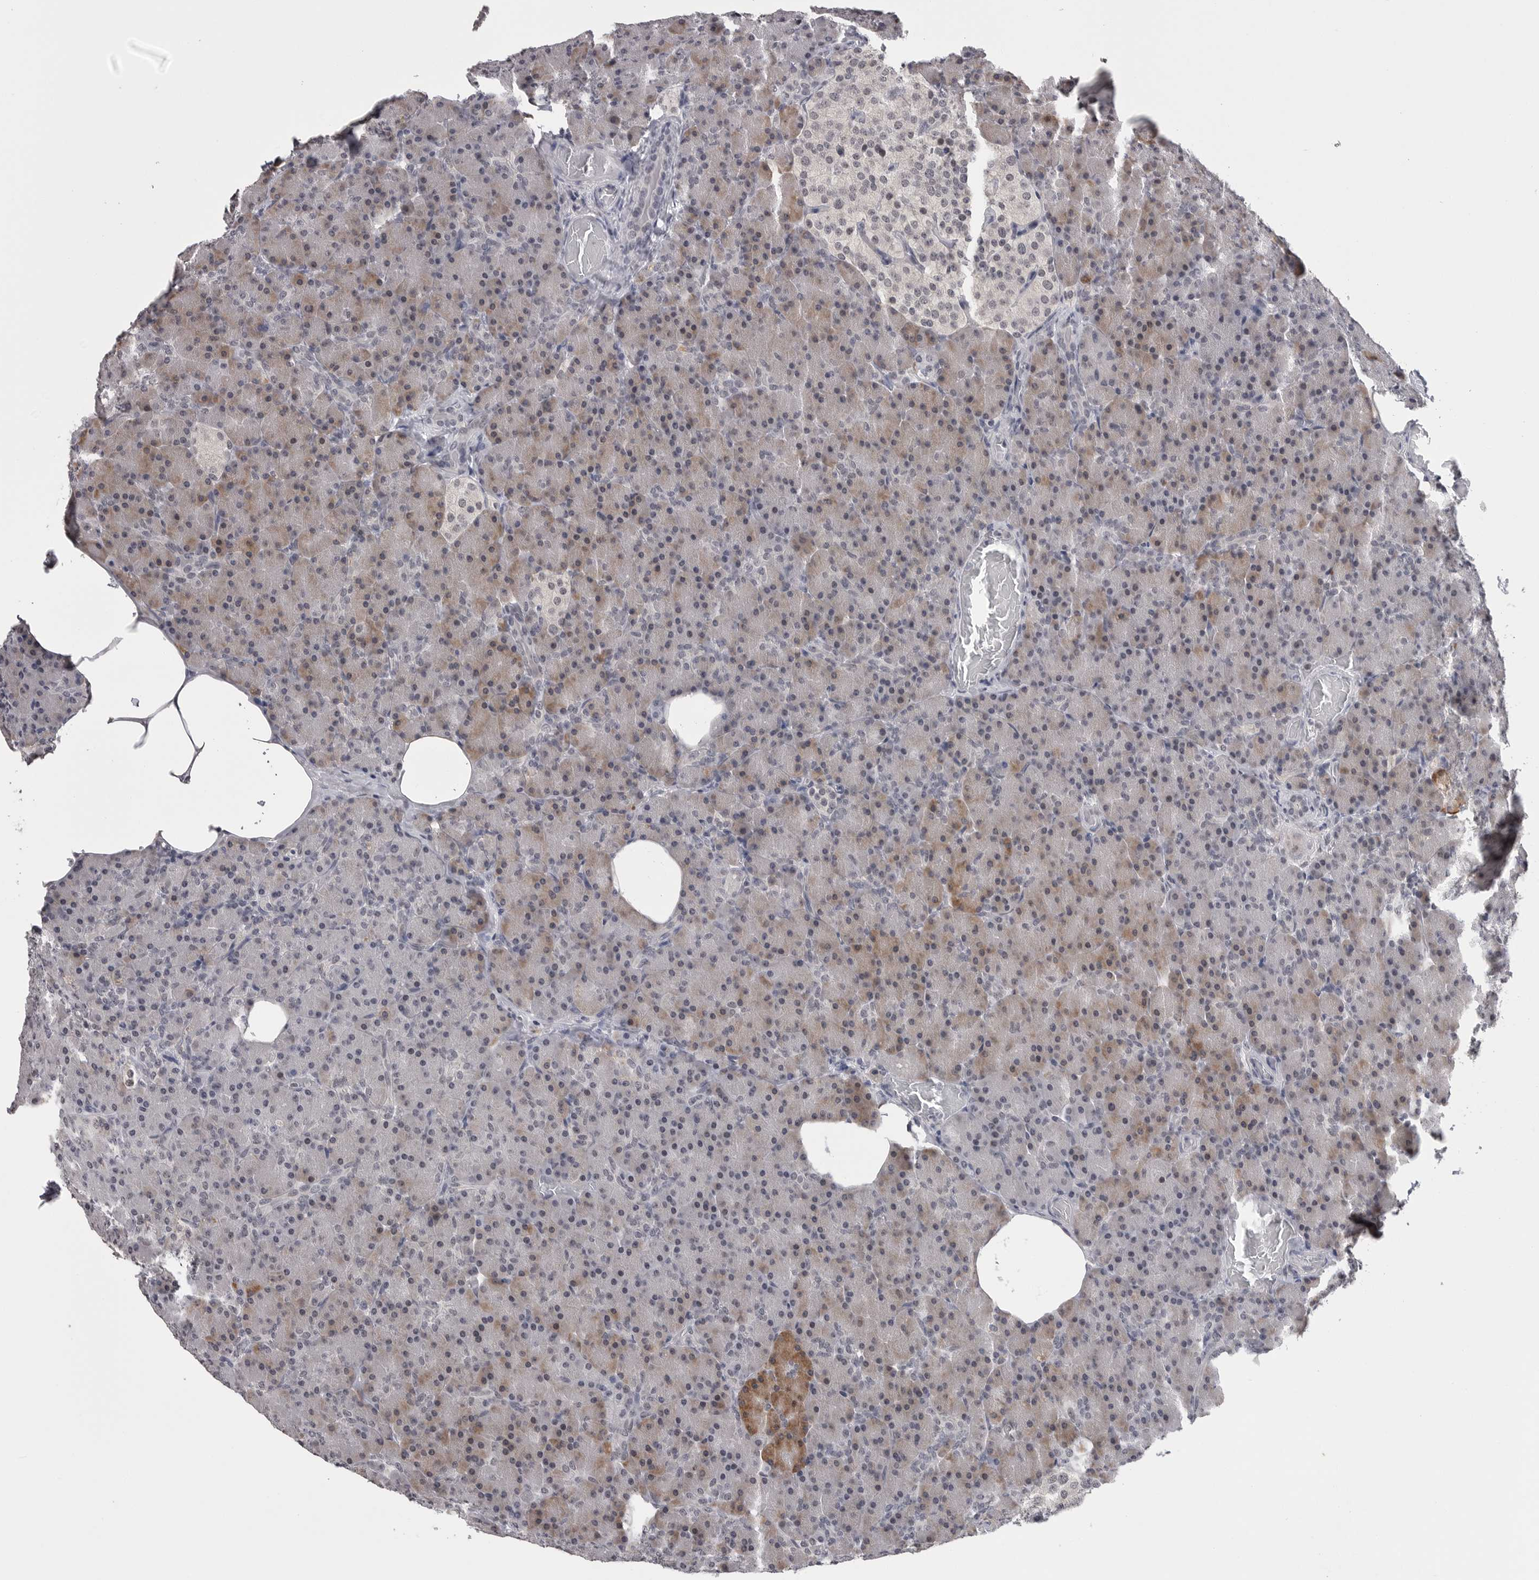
{"staining": {"intensity": "moderate", "quantity": "<25%", "location": "cytoplasmic/membranous,nuclear"}, "tissue": "pancreas", "cell_type": "Exocrine glandular cells", "image_type": "normal", "snomed": [{"axis": "morphology", "description": "Normal tissue, NOS"}, {"axis": "topography", "description": "Pancreas"}], "caption": "This is a photomicrograph of immunohistochemistry (IHC) staining of benign pancreas, which shows moderate positivity in the cytoplasmic/membranous,nuclear of exocrine glandular cells.", "gene": "DLG2", "patient": {"sex": "female", "age": 43}}